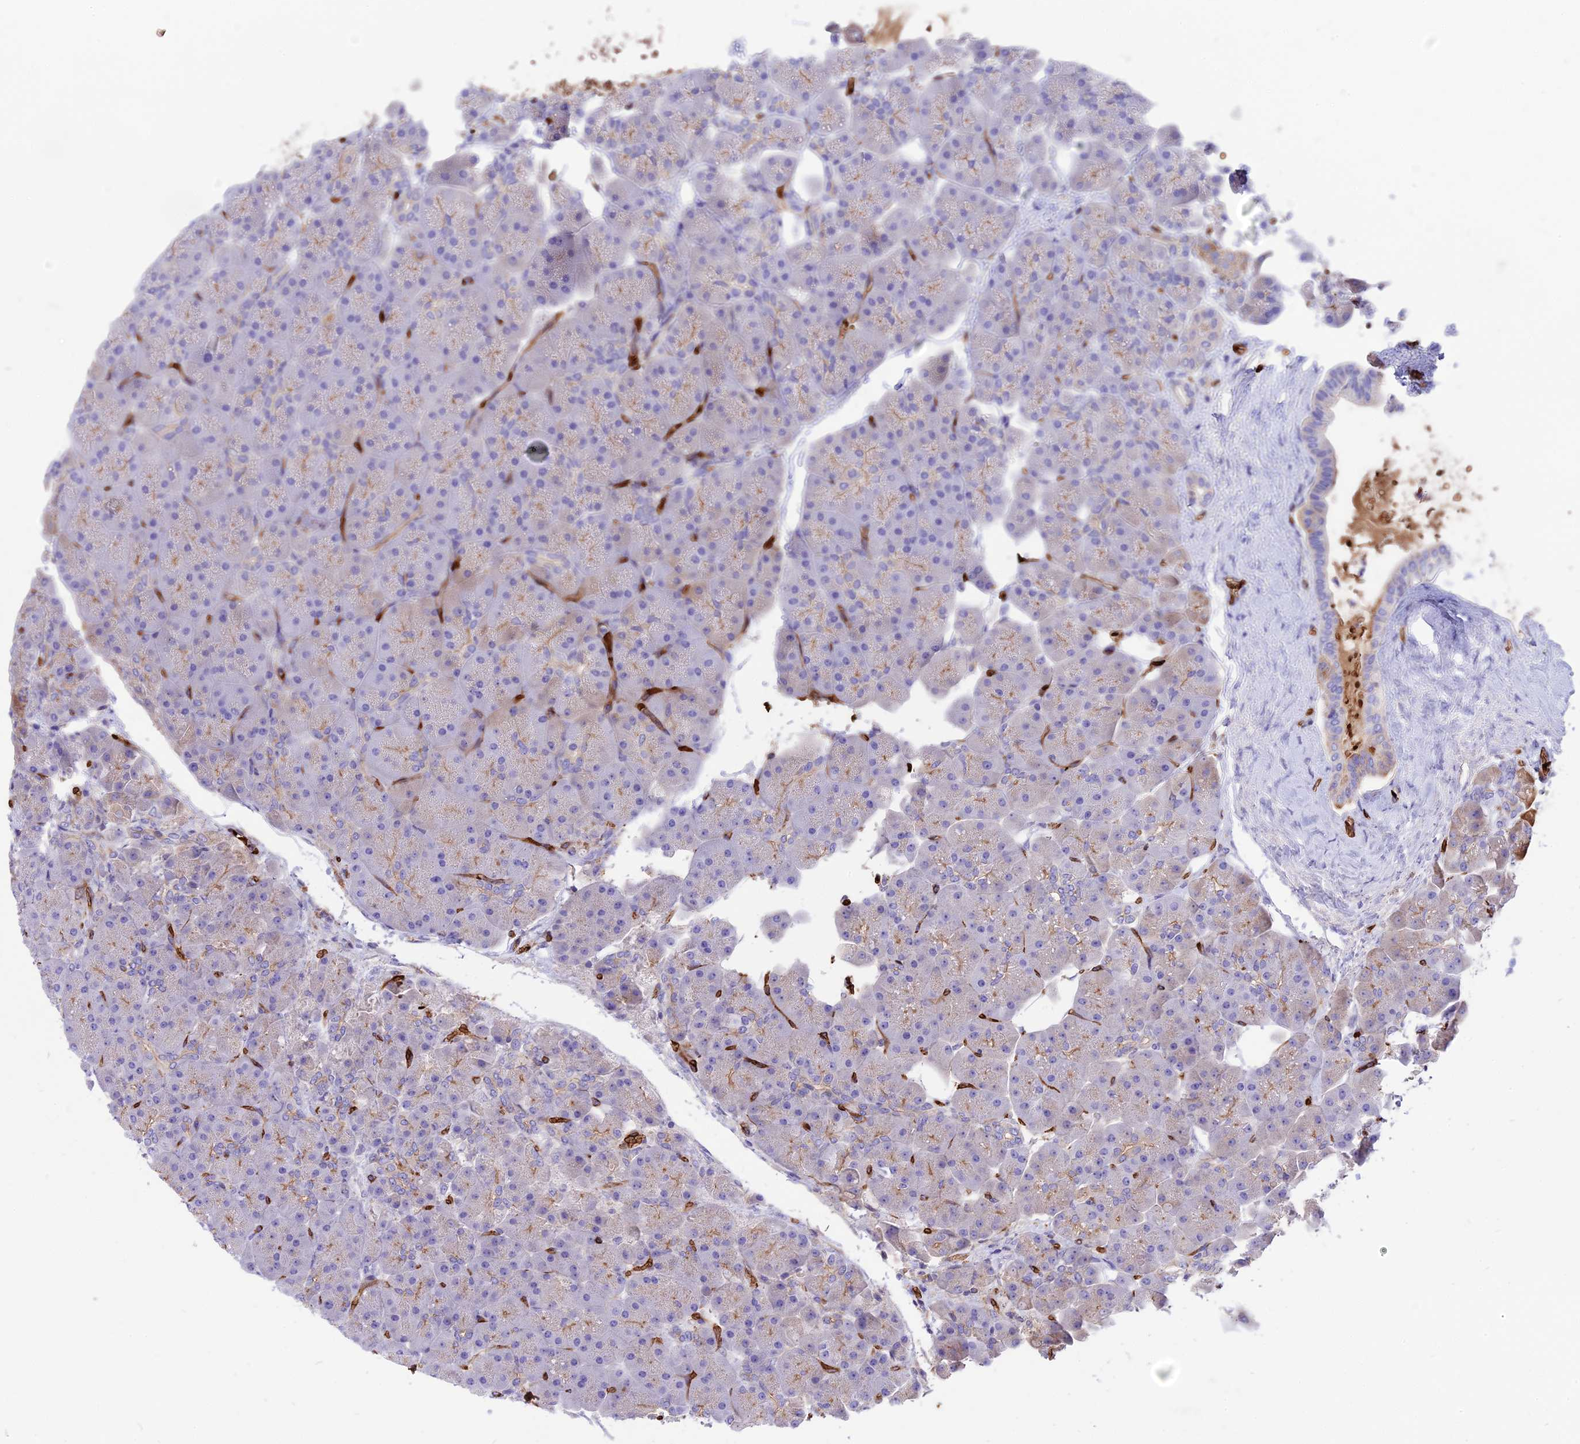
{"staining": {"intensity": "moderate", "quantity": "<25%", "location": "cytoplasmic/membranous"}, "tissue": "pancreas", "cell_type": "Exocrine glandular cells", "image_type": "normal", "snomed": [{"axis": "morphology", "description": "Normal tissue, NOS"}, {"axis": "topography", "description": "Pancreas"}], "caption": "Immunohistochemistry (IHC) of unremarkable pancreas reveals low levels of moderate cytoplasmic/membranous staining in approximately <25% of exocrine glandular cells.", "gene": "TTC4", "patient": {"sex": "male", "age": 66}}